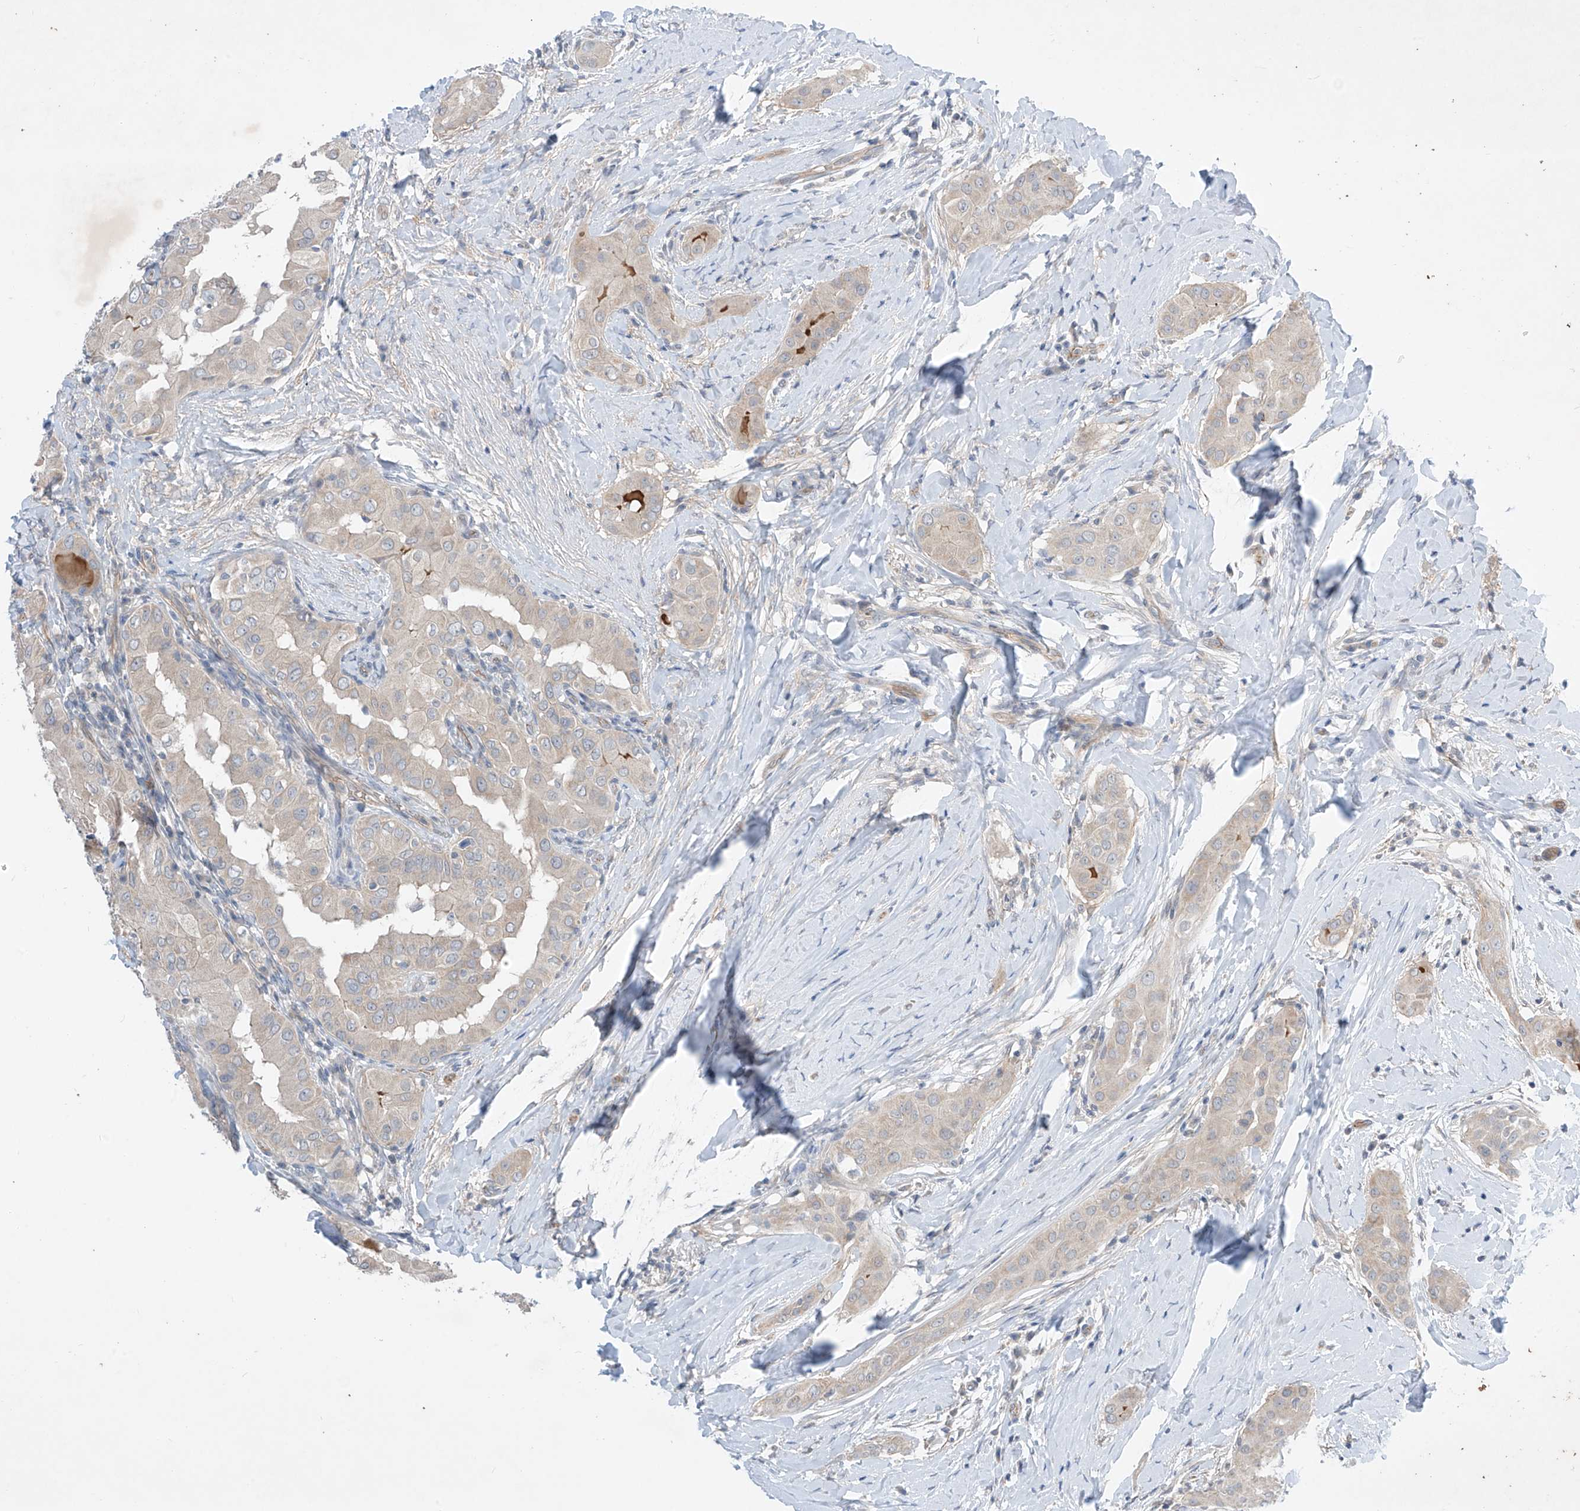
{"staining": {"intensity": "weak", "quantity": "25%-75%", "location": "cytoplasmic/membranous"}, "tissue": "thyroid cancer", "cell_type": "Tumor cells", "image_type": "cancer", "snomed": [{"axis": "morphology", "description": "Papillary adenocarcinoma, NOS"}, {"axis": "topography", "description": "Thyroid gland"}], "caption": "This is a photomicrograph of IHC staining of thyroid cancer (papillary adenocarcinoma), which shows weak positivity in the cytoplasmic/membranous of tumor cells.", "gene": "ABLIM2", "patient": {"sex": "male", "age": 33}}